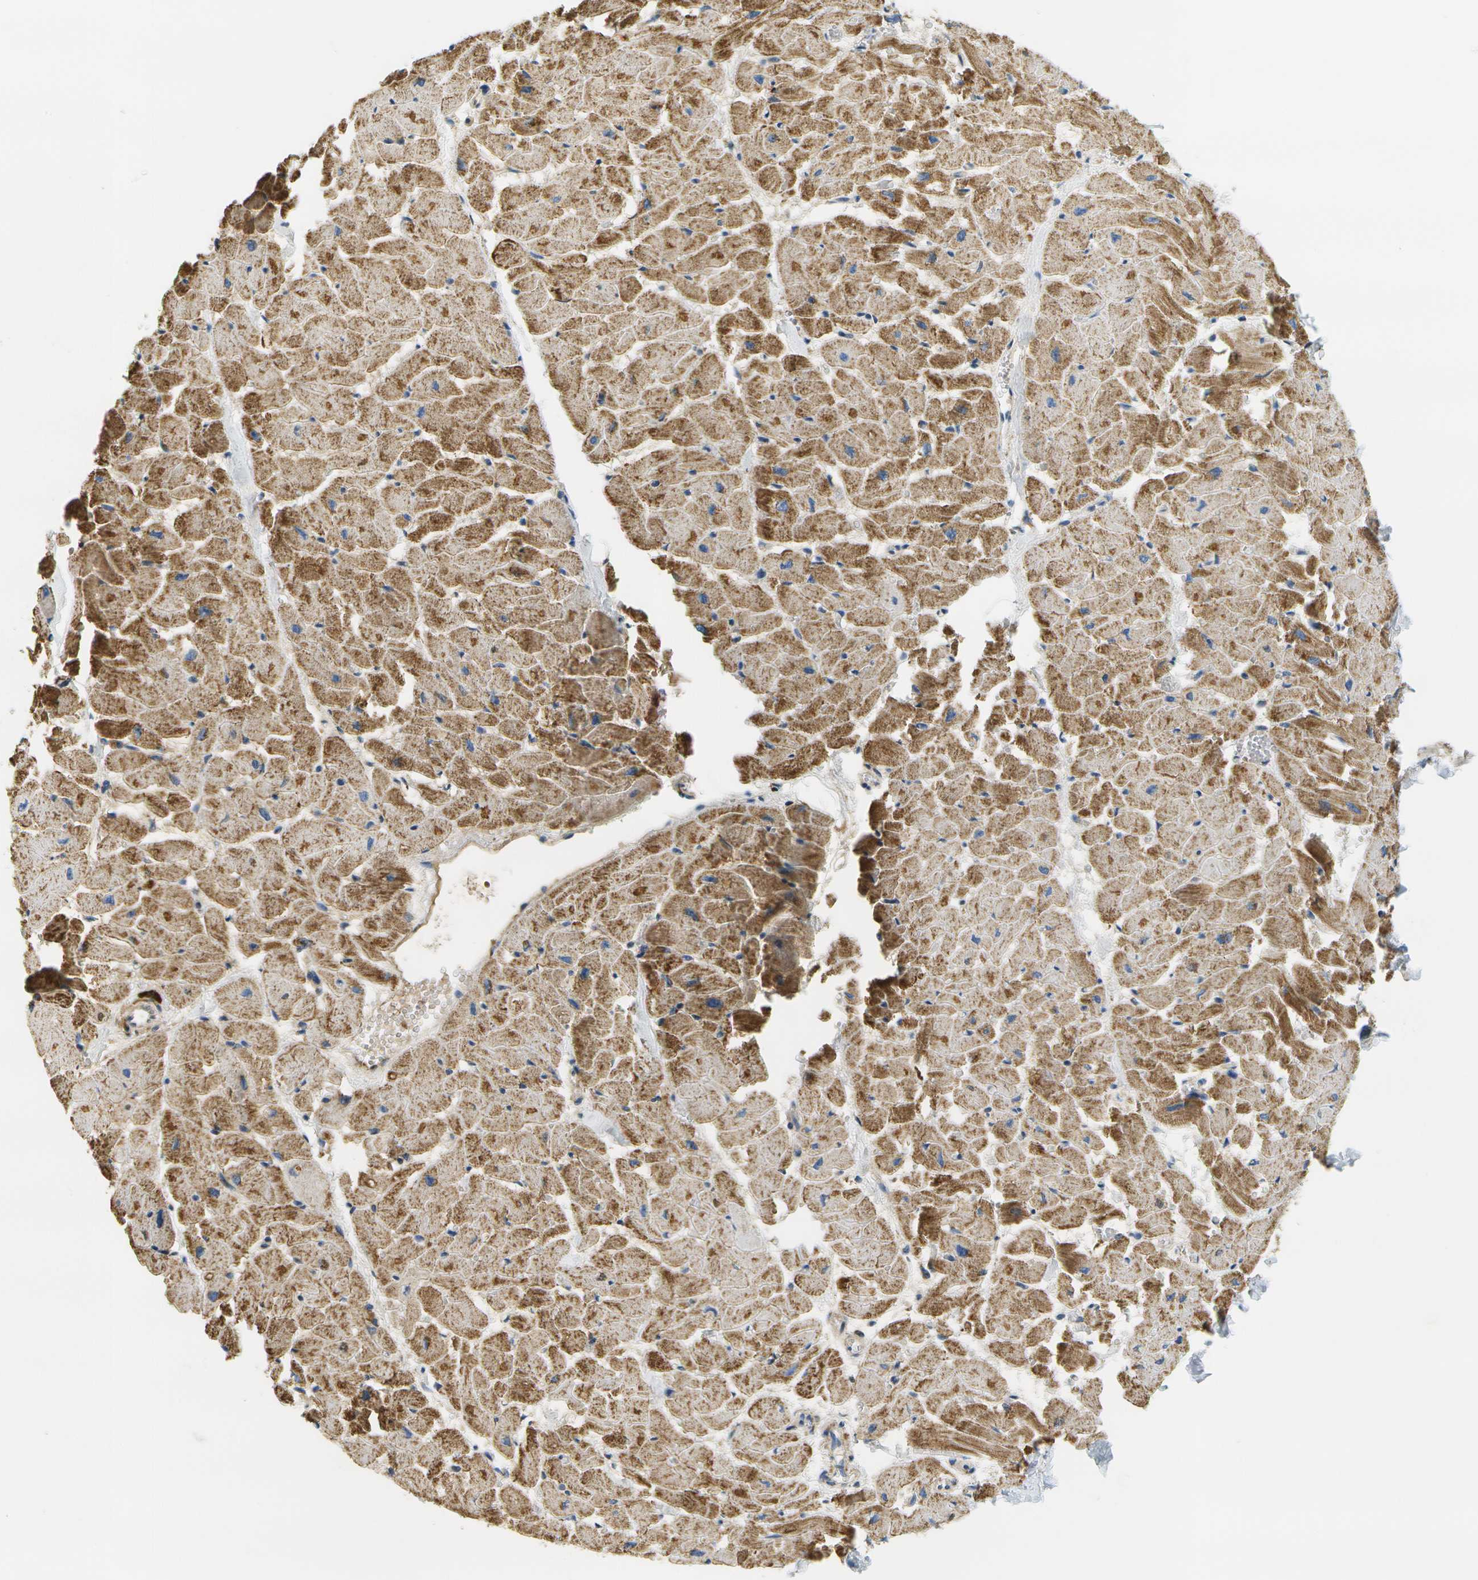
{"staining": {"intensity": "moderate", "quantity": ">75%", "location": "cytoplasmic/membranous"}, "tissue": "heart muscle", "cell_type": "Cardiomyocytes", "image_type": "normal", "snomed": [{"axis": "morphology", "description": "Normal tissue, NOS"}, {"axis": "topography", "description": "Heart"}], "caption": "Immunohistochemistry (IHC) of unremarkable human heart muscle shows medium levels of moderate cytoplasmic/membranous expression in about >75% of cardiomyocytes. (Brightfield microscopy of DAB IHC at high magnification).", "gene": "HLCS", "patient": {"sex": "female", "age": 19}}